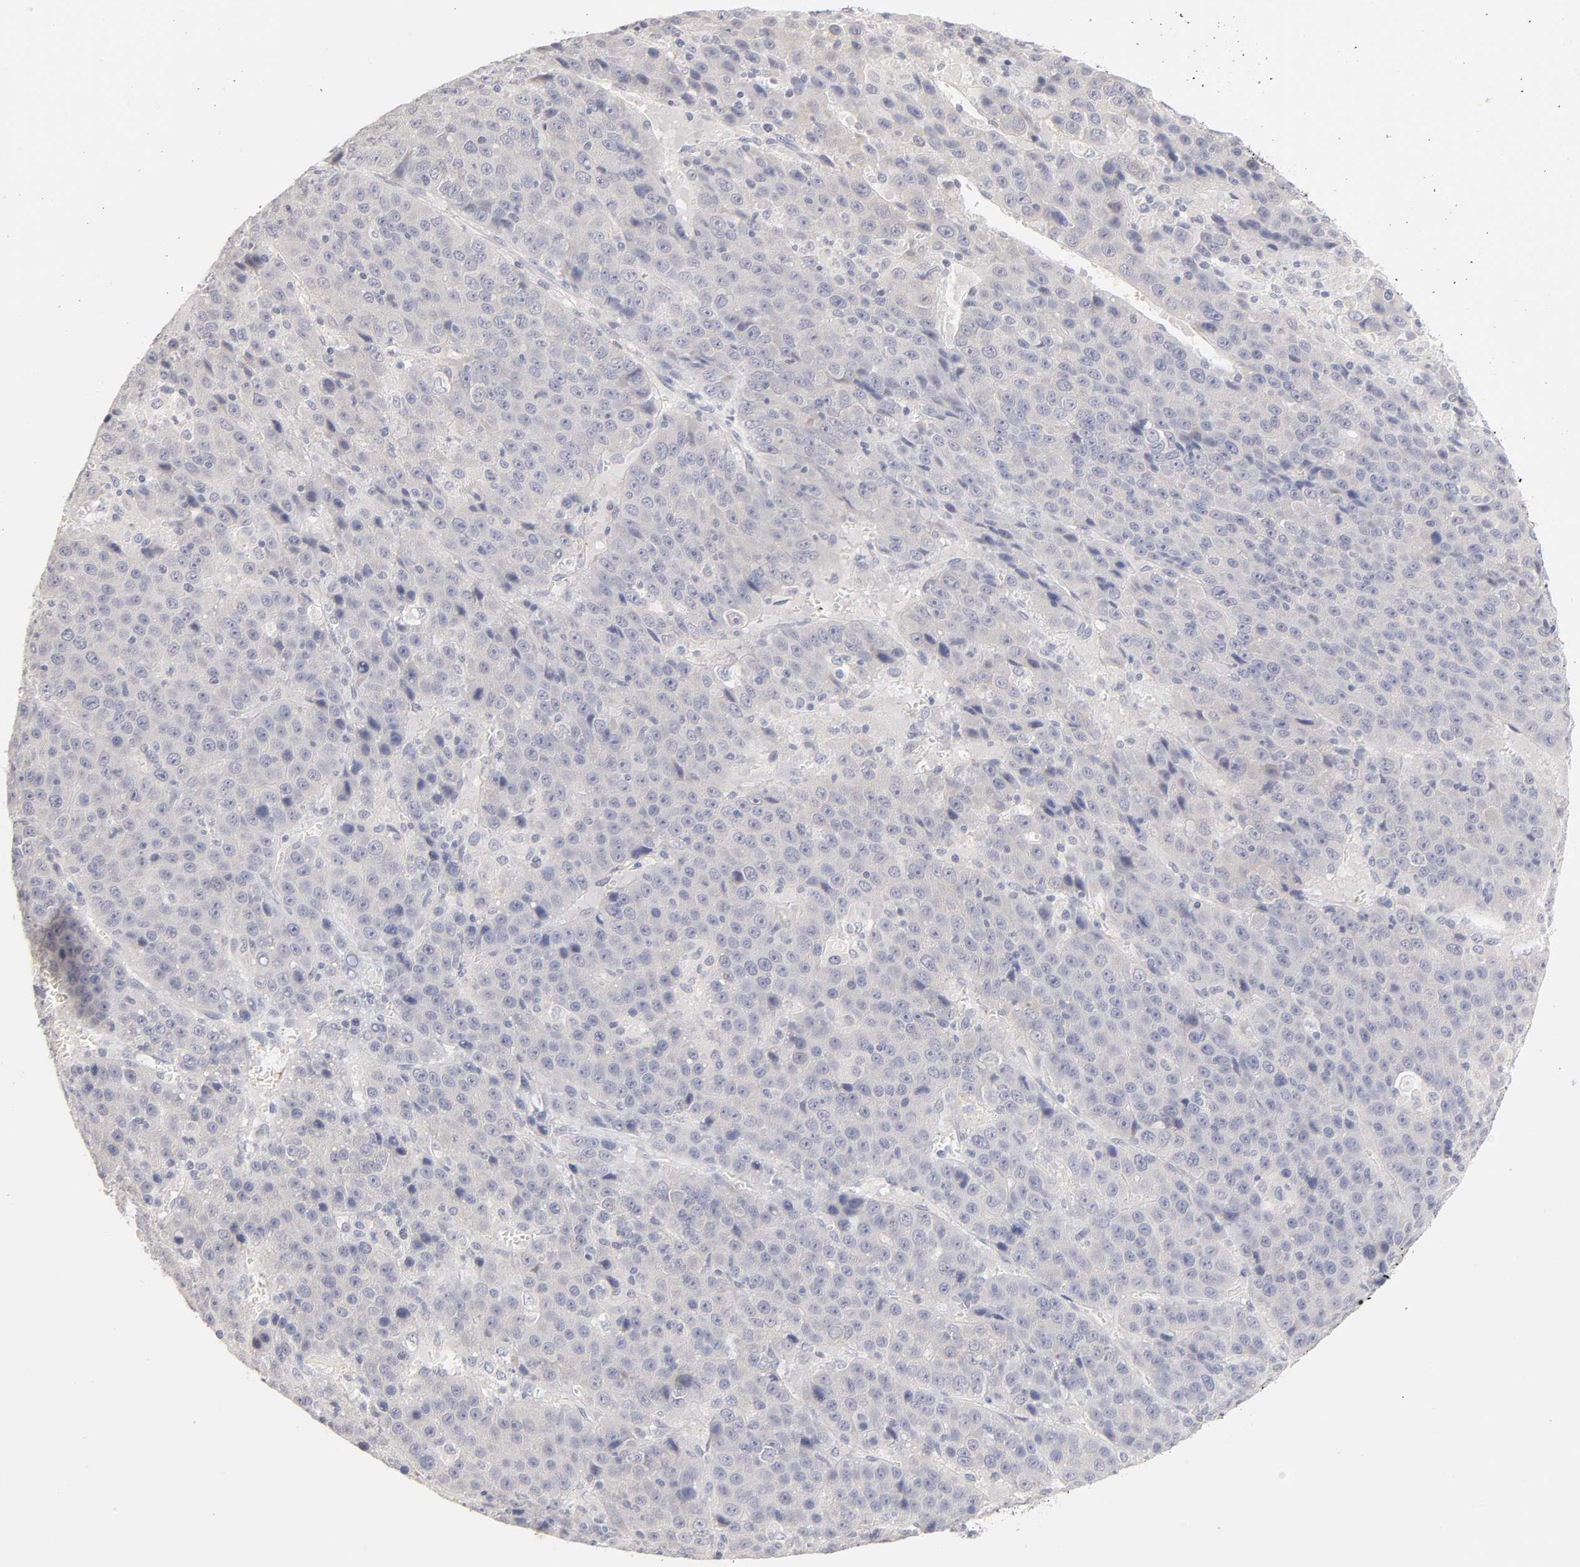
{"staining": {"intensity": "negative", "quantity": "none", "location": "none"}, "tissue": "liver cancer", "cell_type": "Tumor cells", "image_type": "cancer", "snomed": [{"axis": "morphology", "description": "Carcinoma, Hepatocellular, NOS"}, {"axis": "topography", "description": "Liver"}], "caption": "IHC of human liver hepatocellular carcinoma shows no staining in tumor cells.", "gene": "CYP4B1", "patient": {"sex": "female", "age": 53}}